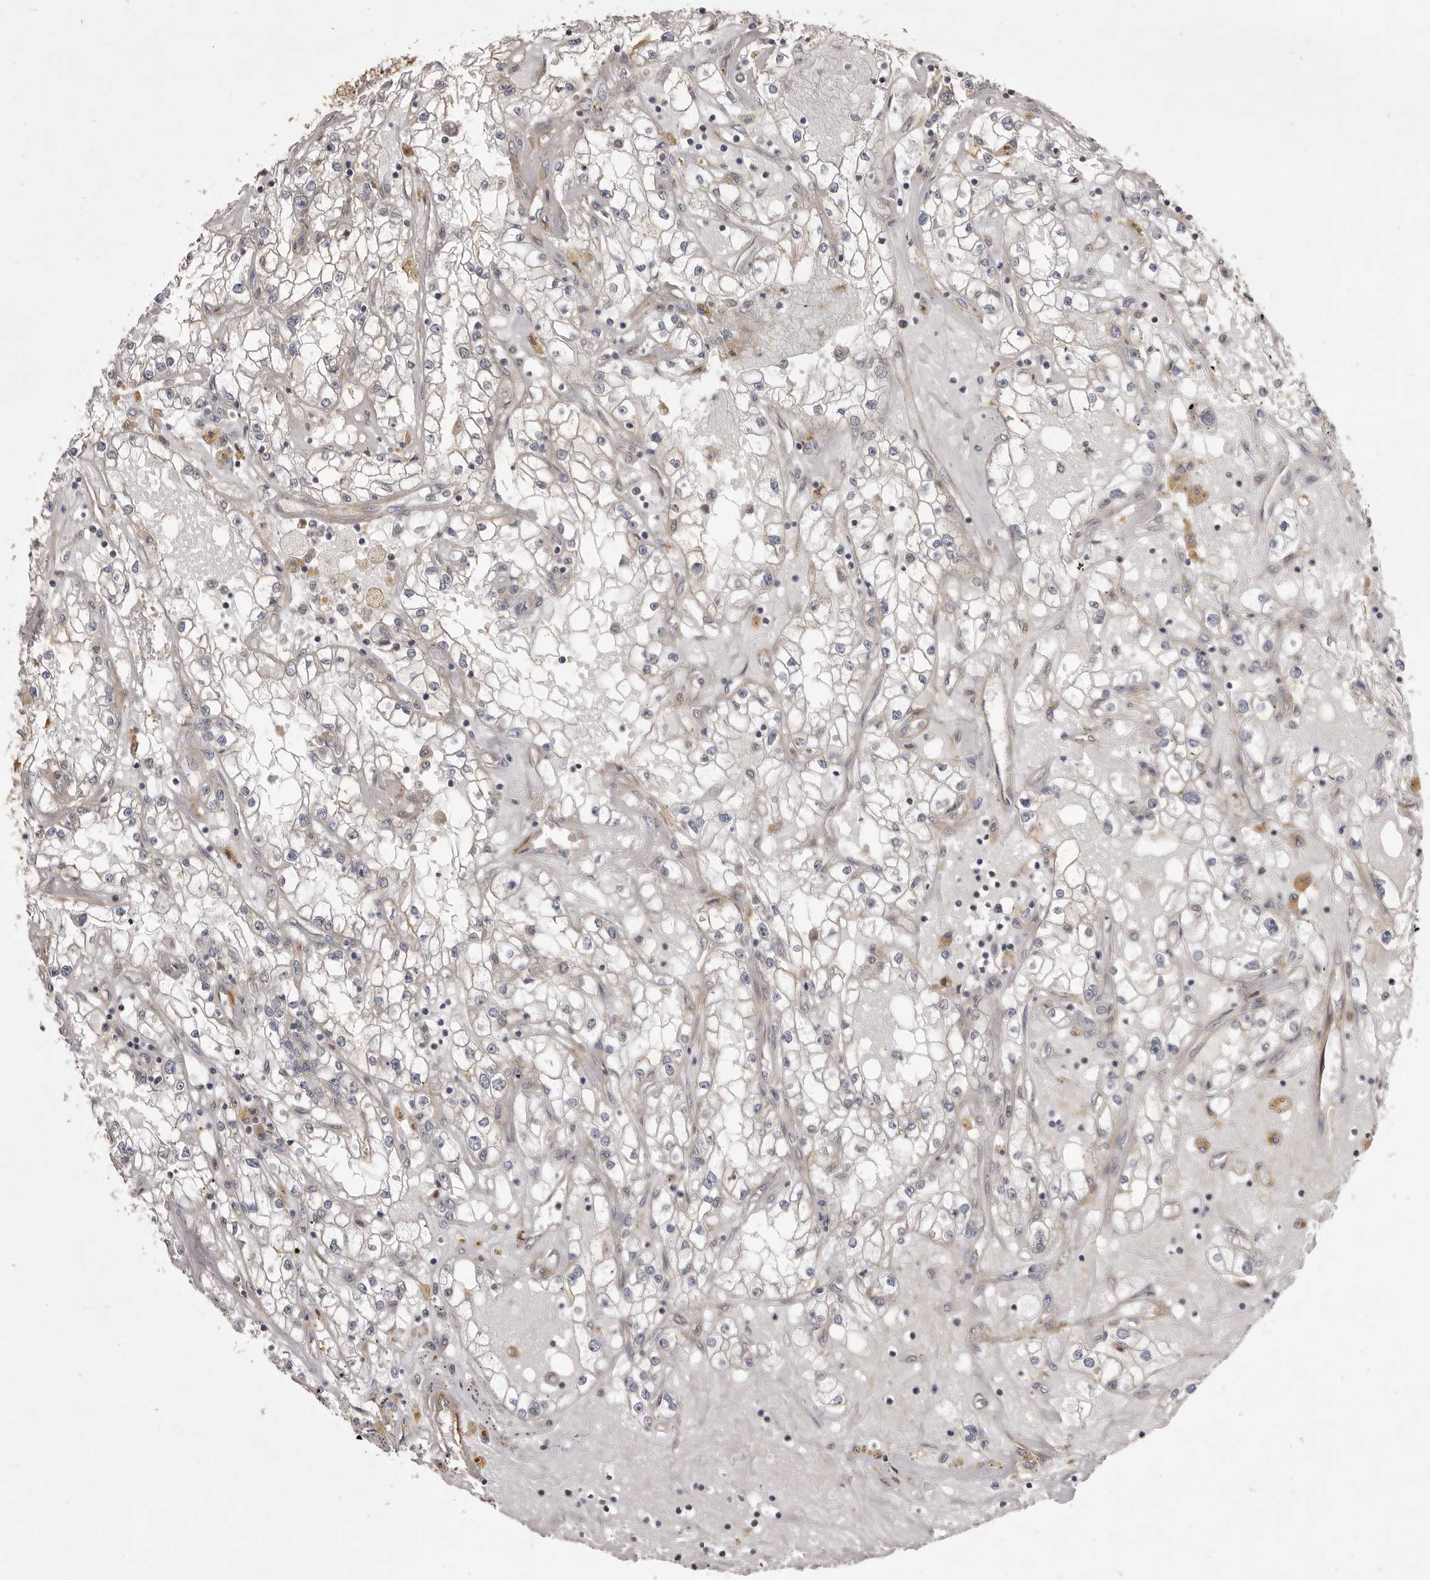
{"staining": {"intensity": "negative", "quantity": "none", "location": "none"}, "tissue": "renal cancer", "cell_type": "Tumor cells", "image_type": "cancer", "snomed": [{"axis": "morphology", "description": "Adenocarcinoma, NOS"}, {"axis": "topography", "description": "Kidney"}], "caption": "An immunohistochemistry photomicrograph of adenocarcinoma (renal) is shown. There is no staining in tumor cells of adenocarcinoma (renal).", "gene": "VPS45", "patient": {"sex": "male", "age": 56}}